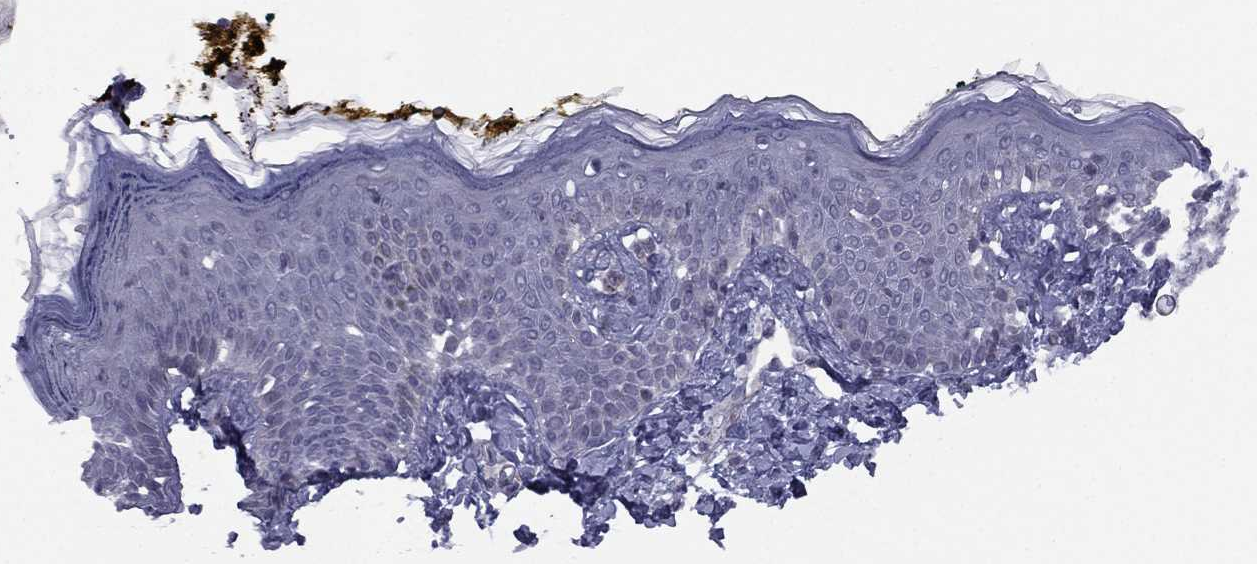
{"staining": {"intensity": "negative", "quantity": "none", "location": "none"}, "tissue": "skin", "cell_type": "Fibroblasts", "image_type": "normal", "snomed": [{"axis": "morphology", "description": "Normal tissue, NOS"}, {"axis": "topography", "description": "Skin"}], "caption": "This is an immunohistochemistry micrograph of benign skin. There is no expression in fibroblasts.", "gene": "ACTRT2", "patient": {"sex": "male", "age": 76}}